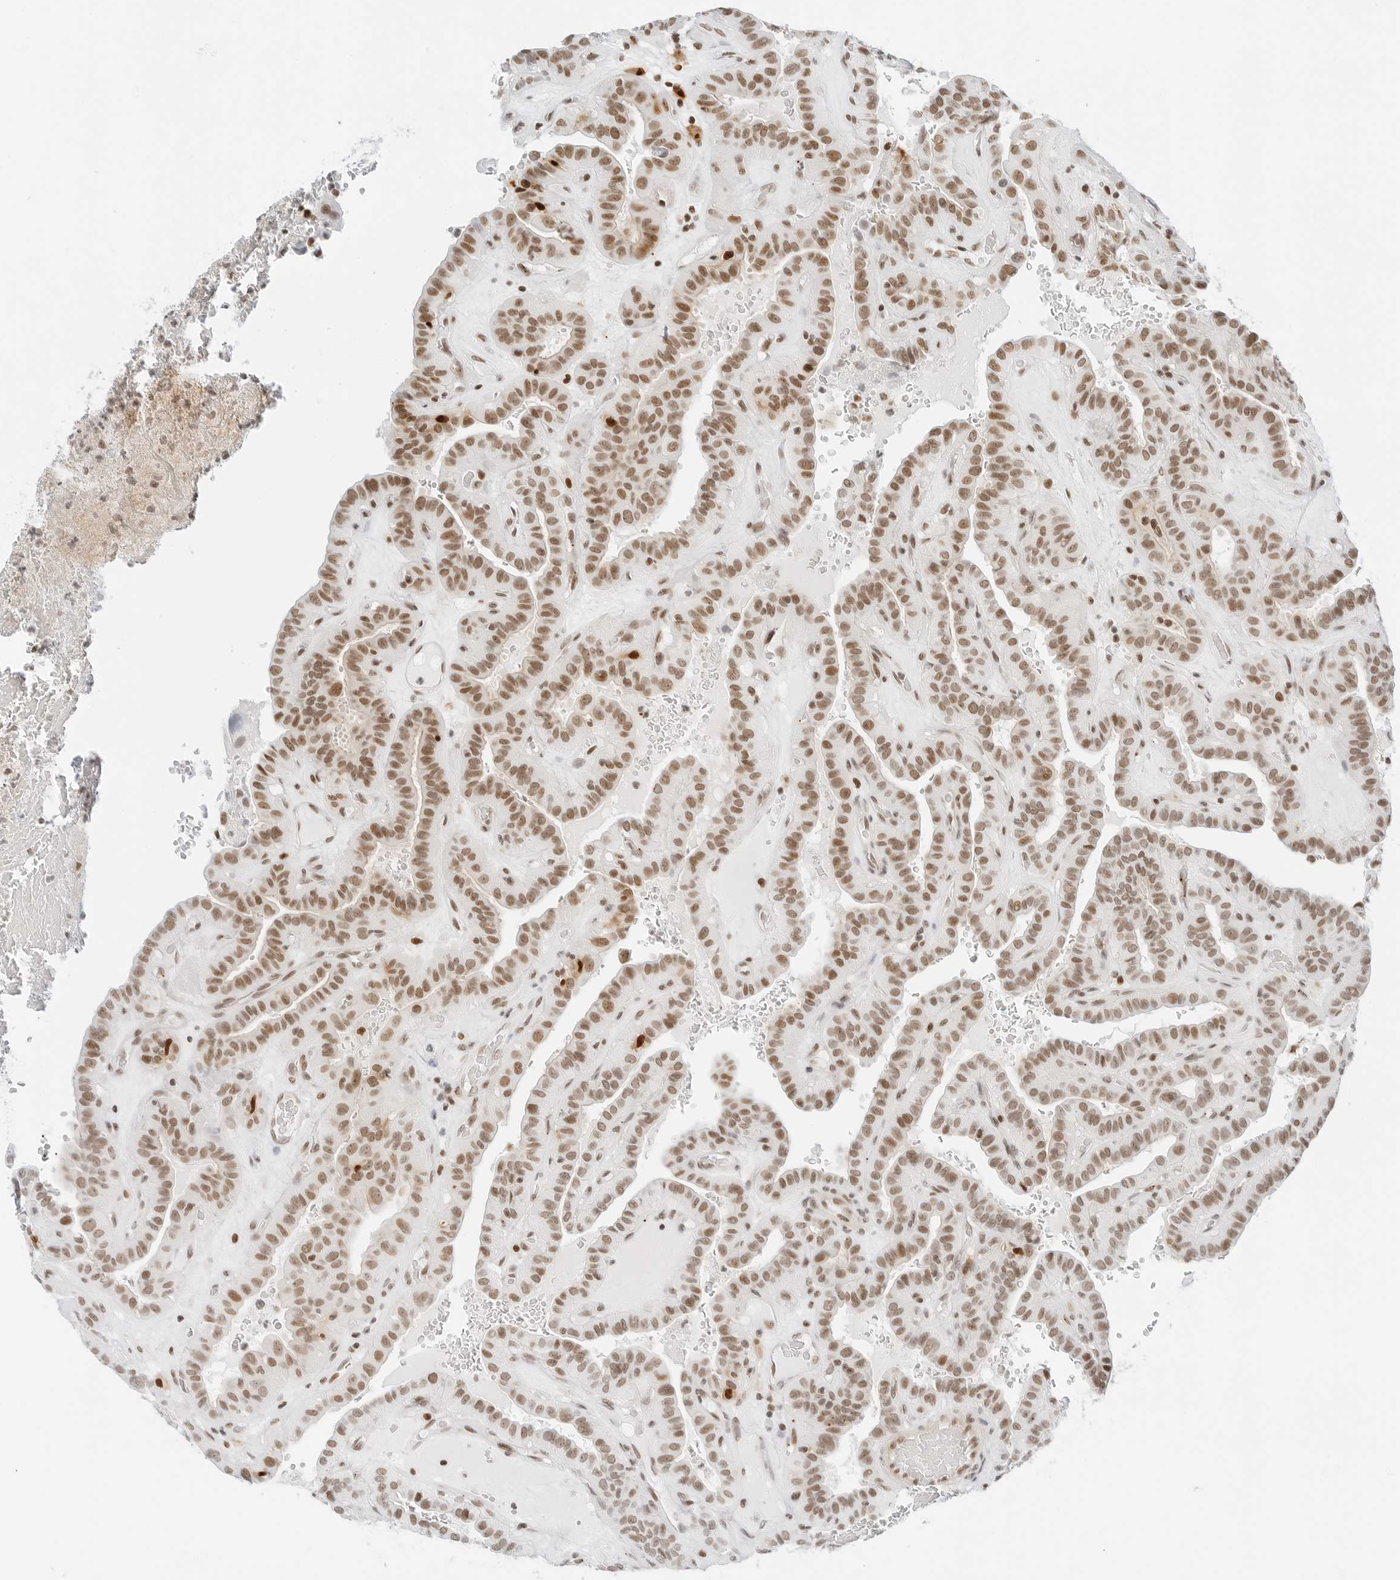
{"staining": {"intensity": "moderate", "quantity": ">75%", "location": "nuclear"}, "tissue": "thyroid cancer", "cell_type": "Tumor cells", "image_type": "cancer", "snomed": [{"axis": "morphology", "description": "Papillary adenocarcinoma, NOS"}, {"axis": "topography", "description": "Thyroid gland"}], "caption": "Human papillary adenocarcinoma (thyroid) stained for a protein (brown) demonstrates moderate nuclear positive staining in approximately >75% of tumor cells.", "gene": "CRTC2", "patient": {"sex": "male", "age": 77}}